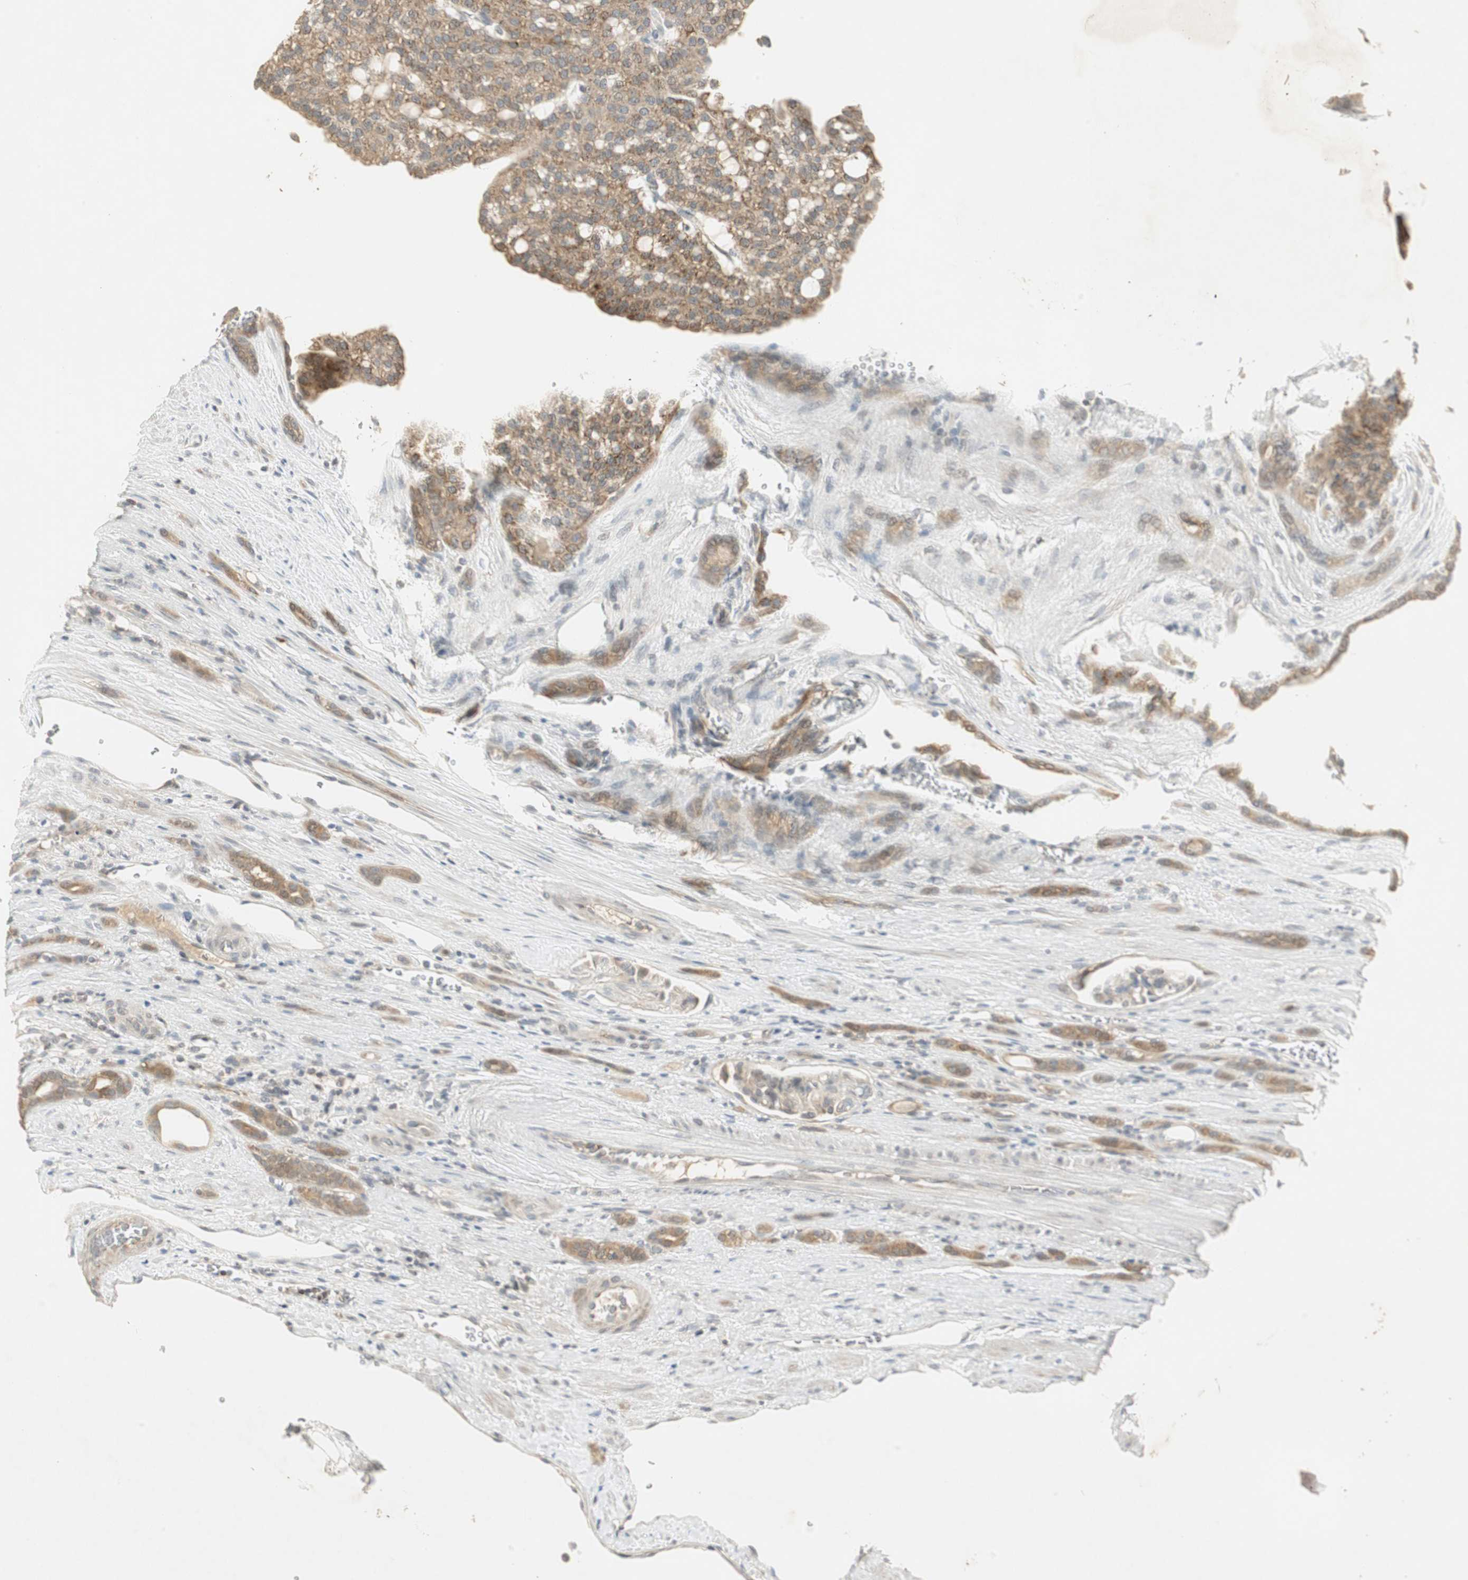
{"staining": {"intensity": "moderate", "quantity": ">75%", "location": "cytoplasmic/membranous"}, "tissue": "renal cancer", "cell_type": "Tumor cells", "image_type": "cancer", "snomed": [{"axis": "morphology", "description": "Adenocarcinoma, NOS"}, {"axis": "topography", "description": "Kidney"}], "caption": "Protein expression analysis of renal cancer displays moderate cytoplasmic/membranous positivity in approximately >75% of tumor cells.", "gene": "USP2", "patient": {"sex": "male", "age": 63}}